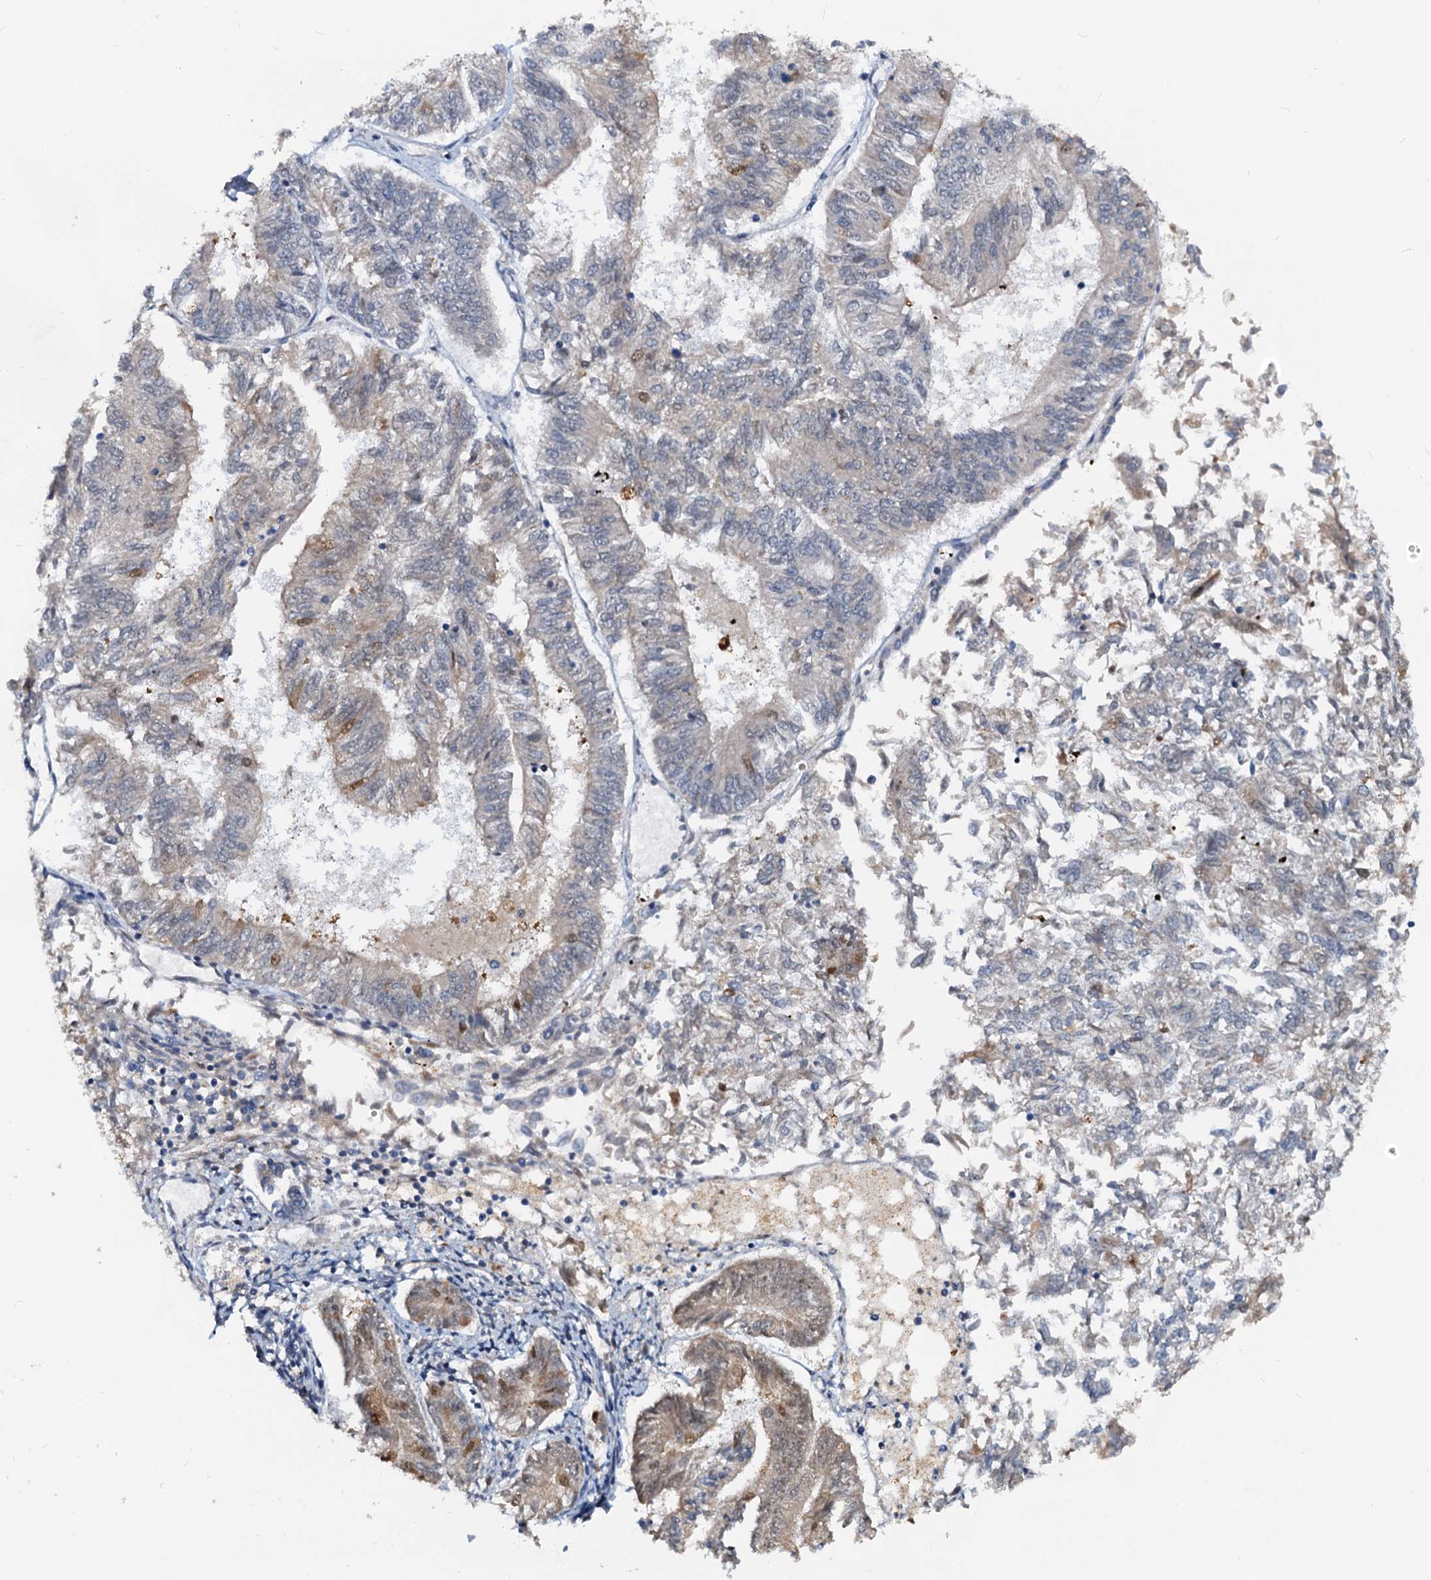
{"staining": {"intensity": "moderate", "quantity": "<25%", "location": "cytoplasmic/membranous"}, "tissue": "endometrial cancer", "cell_type": "Tumor cells", "image_type": "cancer", "snomed": [{"axis": "morphology", "description": "Adenocarcinoma, NOS"}, {"axis": "topography", "description": "Endometrium"}], "caption": "Immunohistochemistry image of neoplastic tissue: human endometrial cancer (adenocarcinoma) stained using immunohistochemistry (IHC) demonstrates low levels of moderate protein expression localized specifically in the cytoplasmic/membranous of tumor cells, appearing as a cytoplasmic/membranous brown color.", "gene": "PTGES3", "patient": {"sex": "female", "age": 58}}